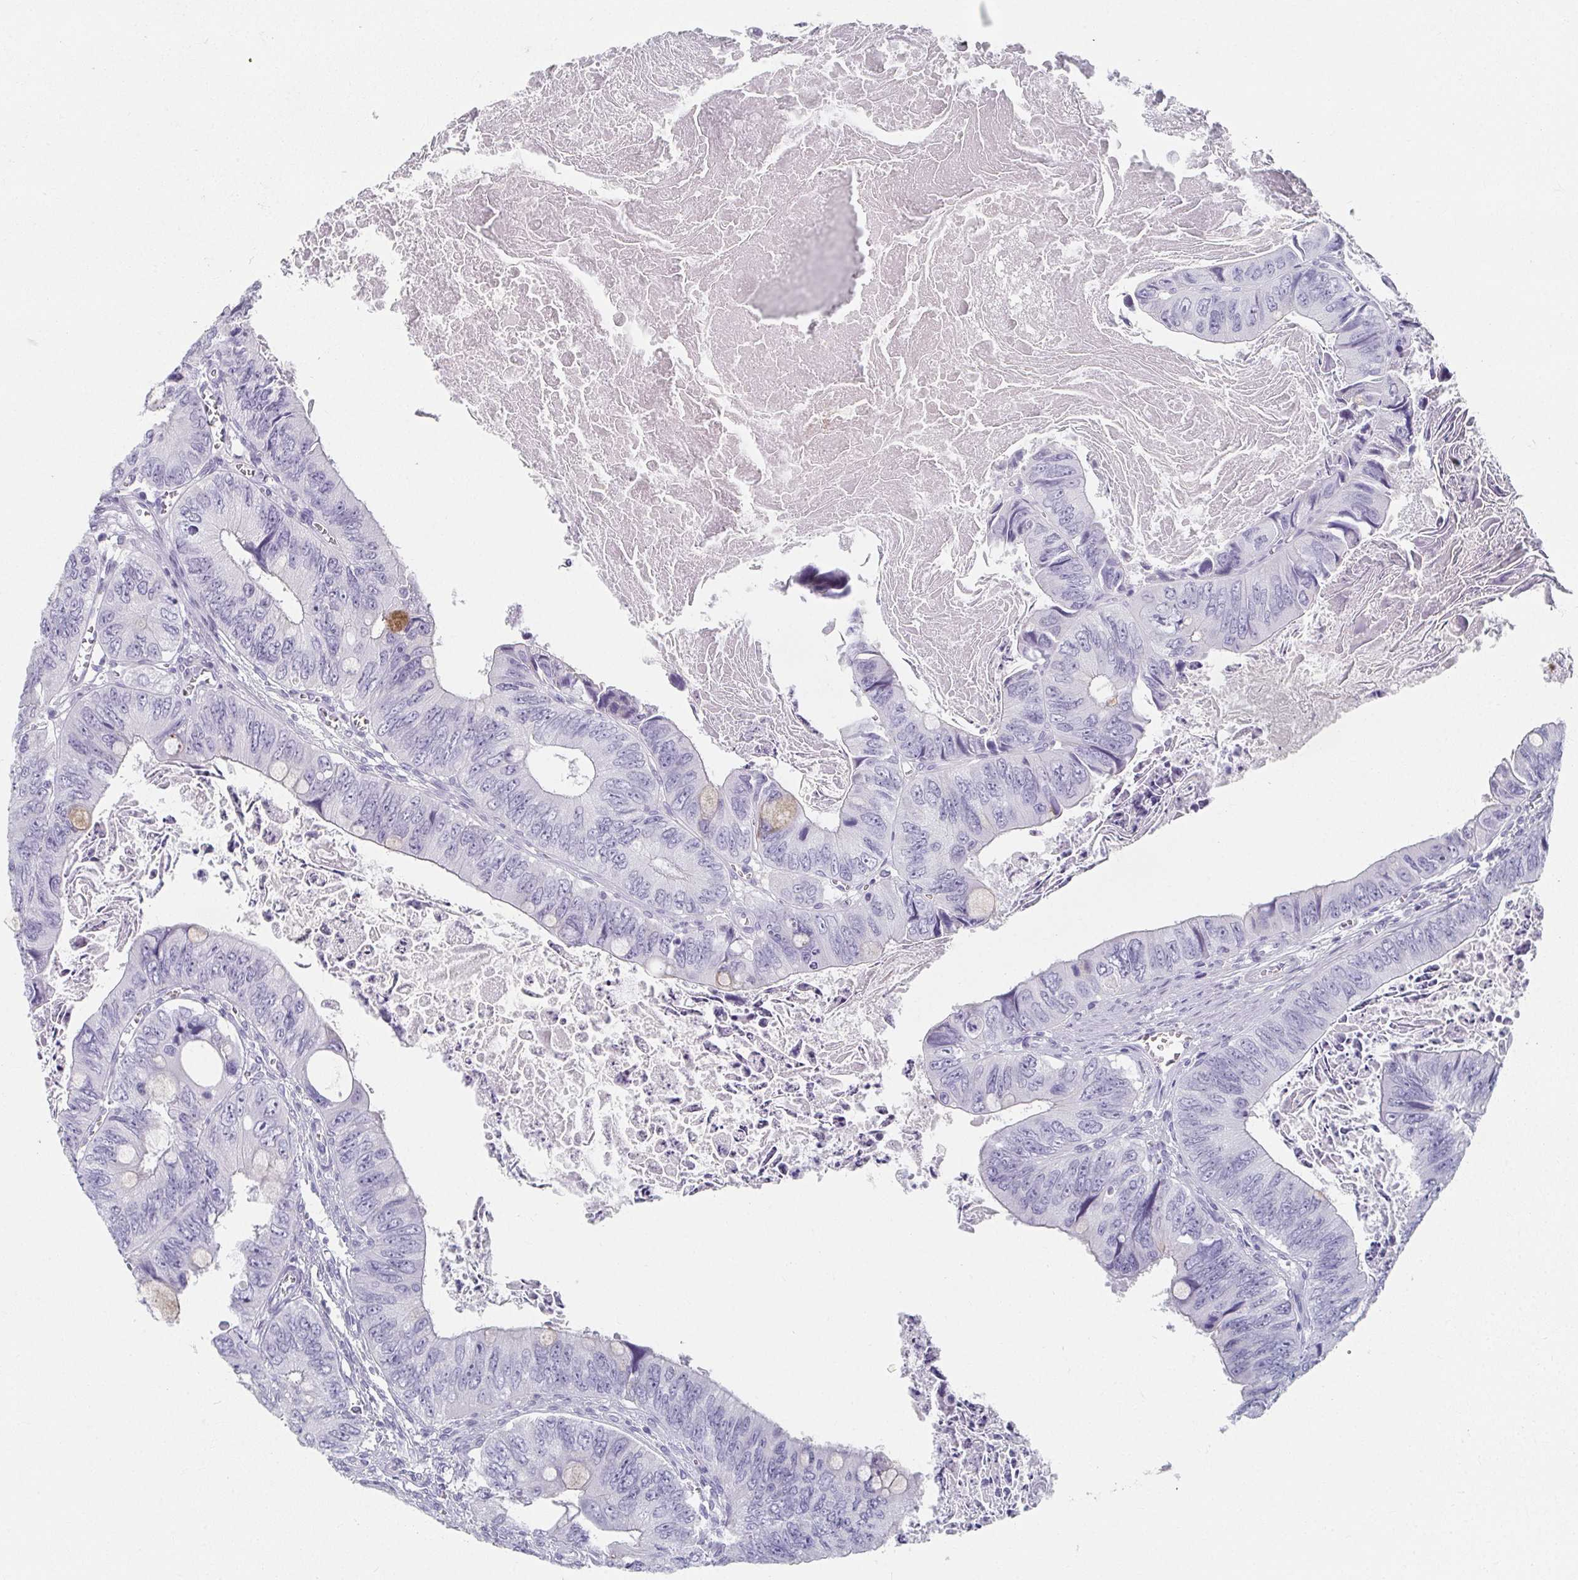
{"staining": {"intensity": "negative", "quantity": "none", "location": "none"}, "tissue": "colorectal cancer", "cell_type": "Tumor cells", "image_type": "cancer", "snomed": [{"axis": "morphology", "description": "Adenocarcinoma, NOS"}, {"axis": "topography", "description": "Colon"}], "caption": "Histopathology image shows no significant protein positivity in tumor cells of colorectal cancer.", "gene": "CAMKV", "patient": {"sex": "female", "age": 84}}